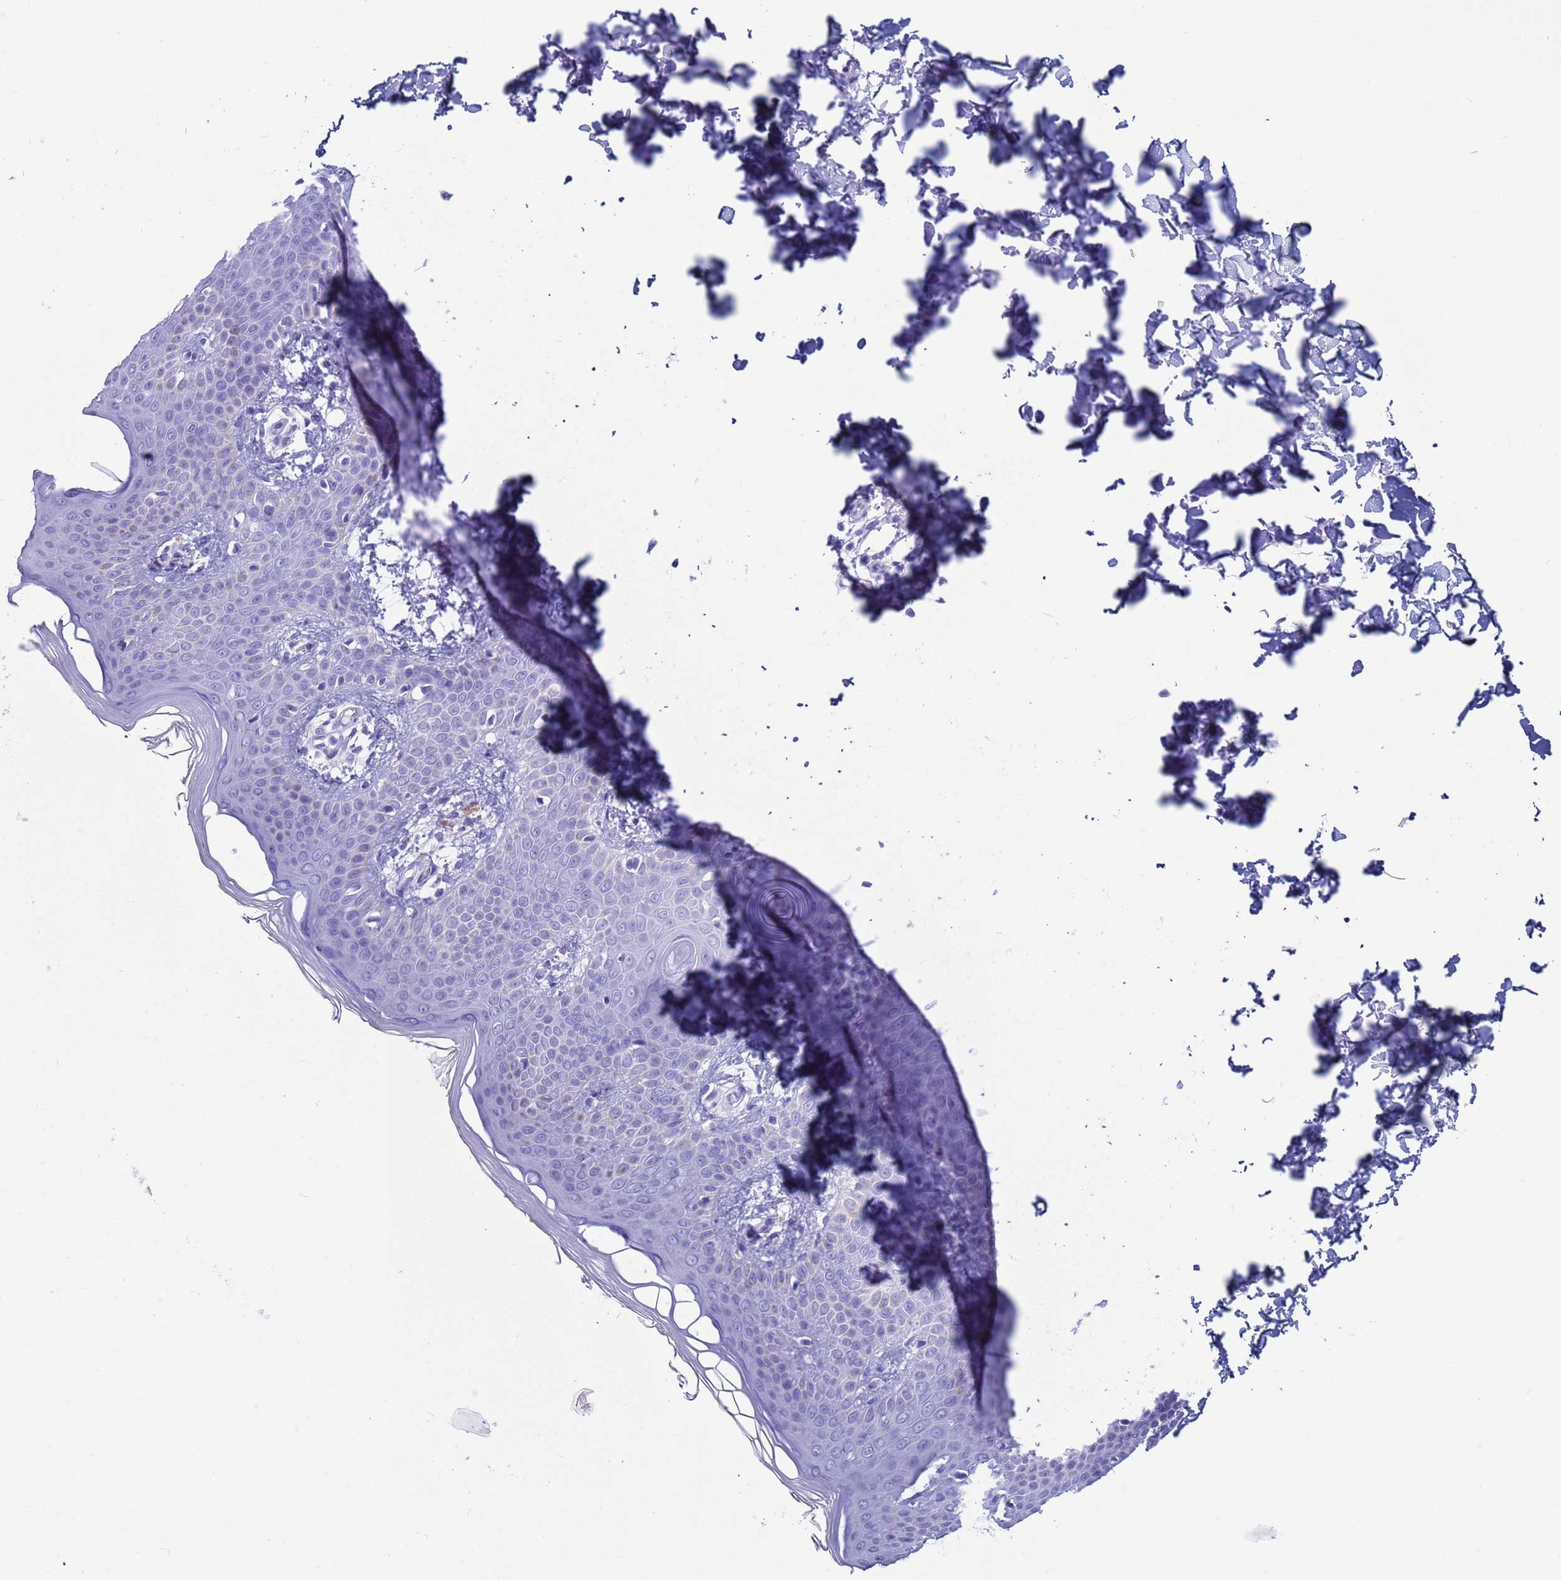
{"staining": {"intensity": "negative", "quantity": "none", "location": "none"}, "tissue": "skin", "cell_type": "Fibroblasts", "image_type": "normal", "snomed": [{"axis": "morphology", "description": "Normal tissue, NOS"}, {"axis": "topography", "description": "Skin"}], "caption": "This is an IHC image of benign skin. There is no expression in fibroblasts.", "gene": "CKM", "patient": {"sex": "male", "age": 36}}